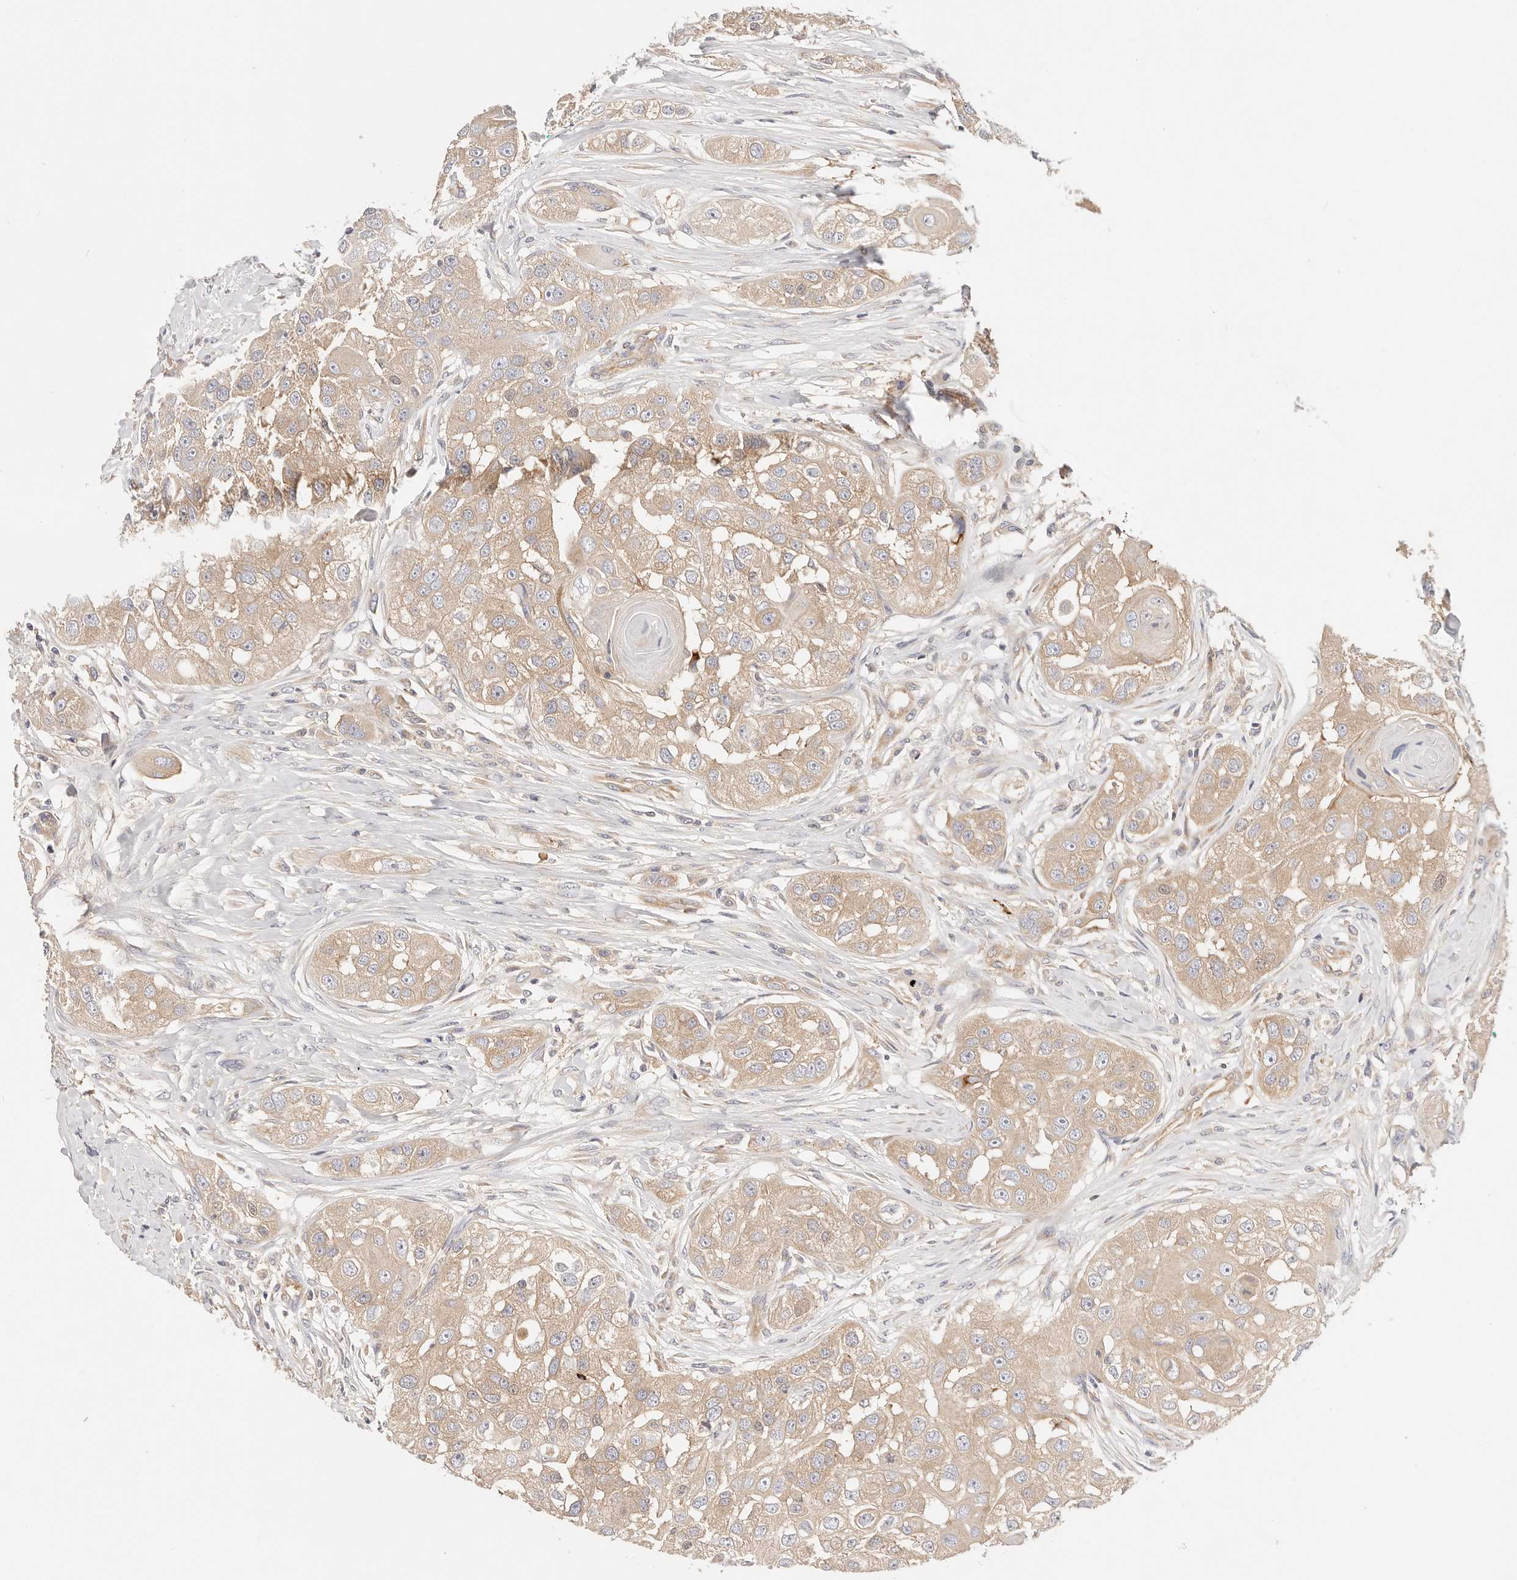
{"staining": {"intensity": "weak", "quantity": ">75%", "location": "cytoplasmic/membranous"}, "tissue": "head and neck cancer", "cell_type": "Tumor cells", "image_type": "cancer", "snomed": [{"axis": "morphology", "description": "Normal tissue, NOS"}, {"axis": "morphology", "description": "Squamous cell carcinoma, NOS"}, {"axis": "topography", "description": "Skeletal muscle"}, {"axis": "topography", "description": "Head-Neck"}], "caption": "Approximately >75% of tumor cells in head and neck cancer demonstrate weak cytoplasmic/membranous protein staining as visualized by brown immunohistochemical staining.", "gene": "KCMF1", "patient": {"sex": "male", "age": 51}}